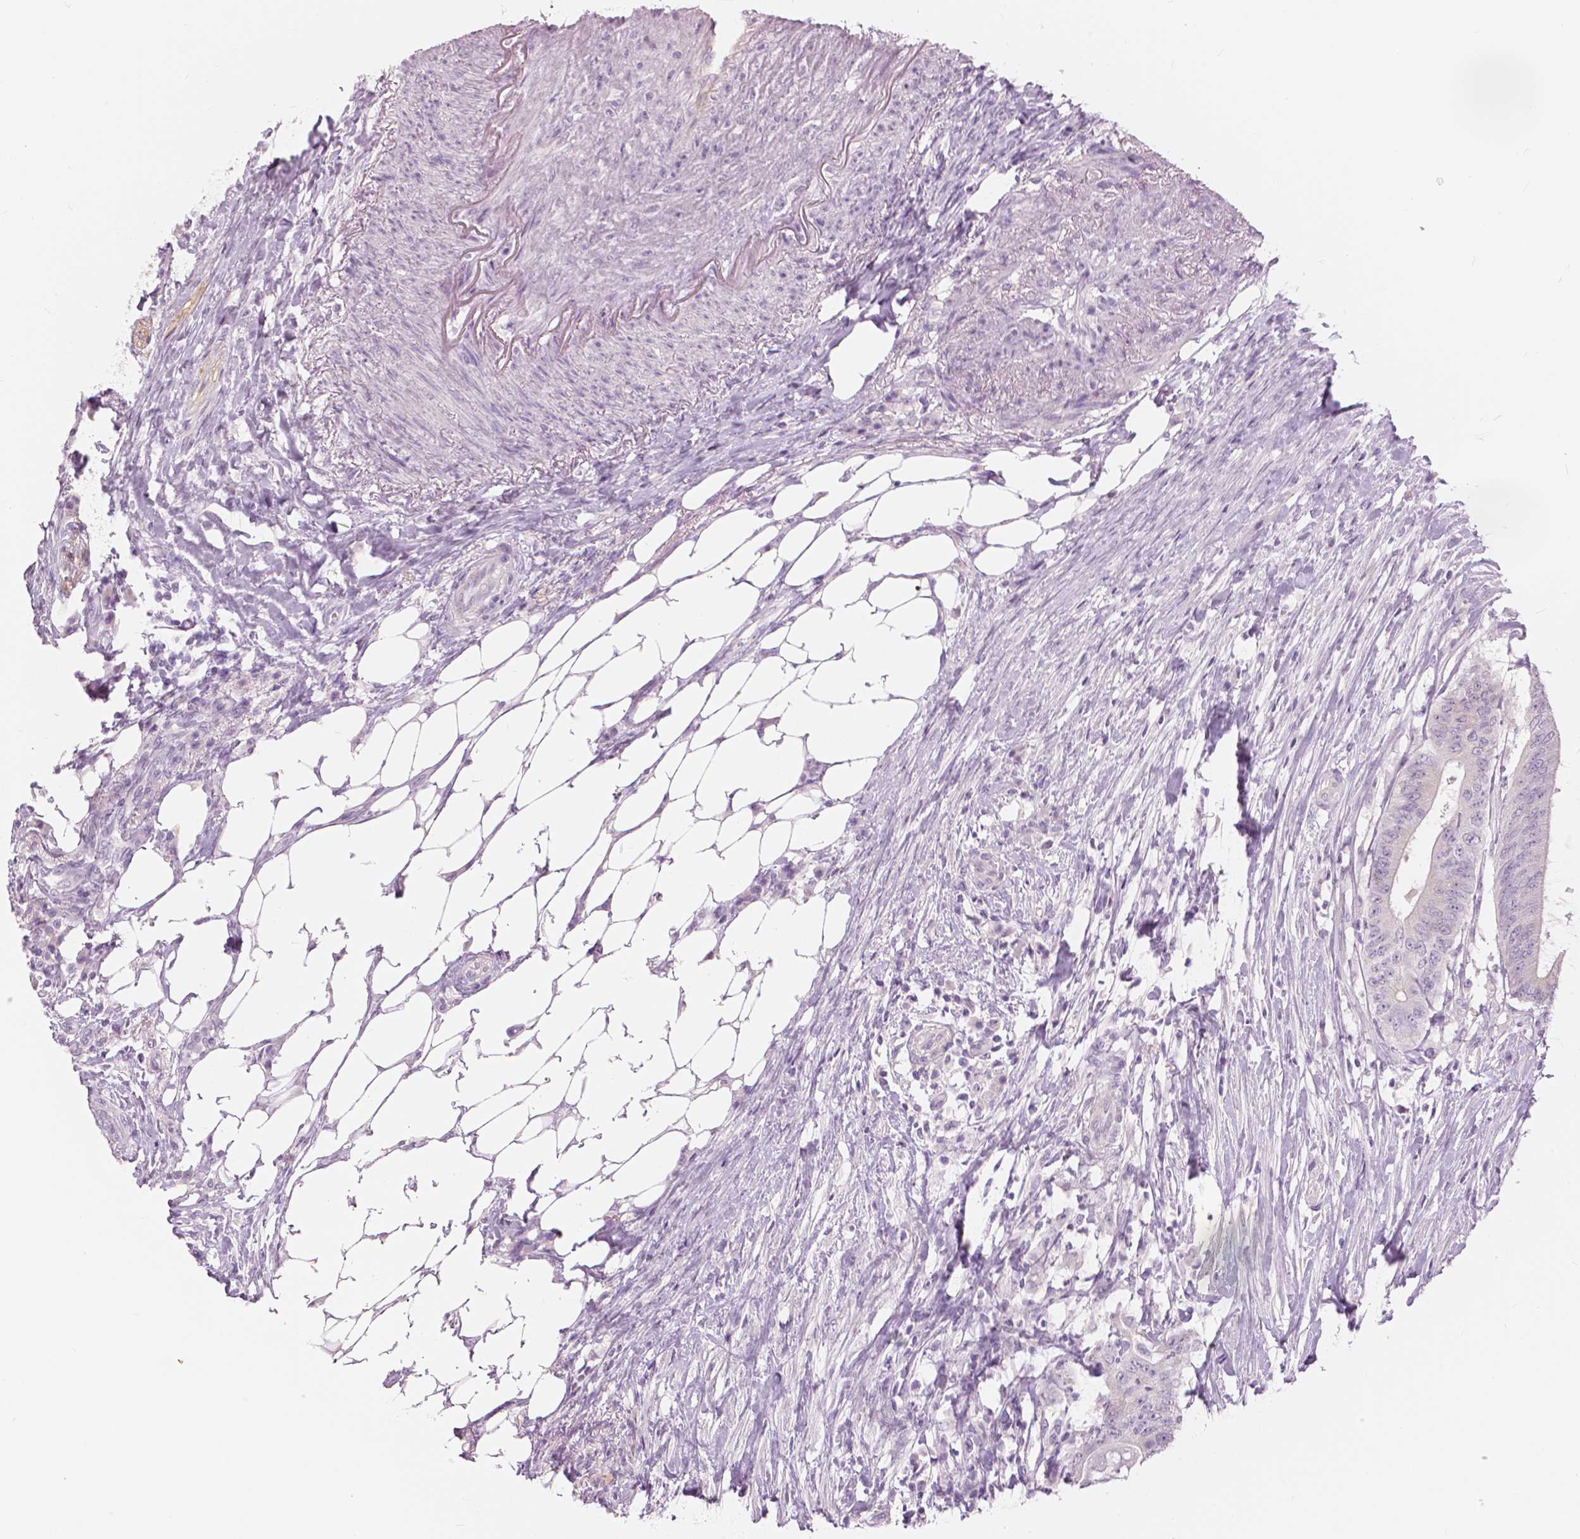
{"staining": {"intensity": "negative", "quantity": "none", "location": "none"}, "tissue": "colorectal cancer", "cell_type": "Tumor cells", "image_type": "cancer", "snomed": [{"axis": "morphology", "description": "Adenocarcinoma, NOS"}, {"axis": "topography", "description": "Colon"}], "caption": "The IHC histopathology image has no significant positivity in tumor cells of colorectal cancer tissue. (DAB immunohistochemistry (IHC) with hematoxylin counter stain).", "gene": "SLC24A1", "patient": {"sex": "female", "age": 43}}